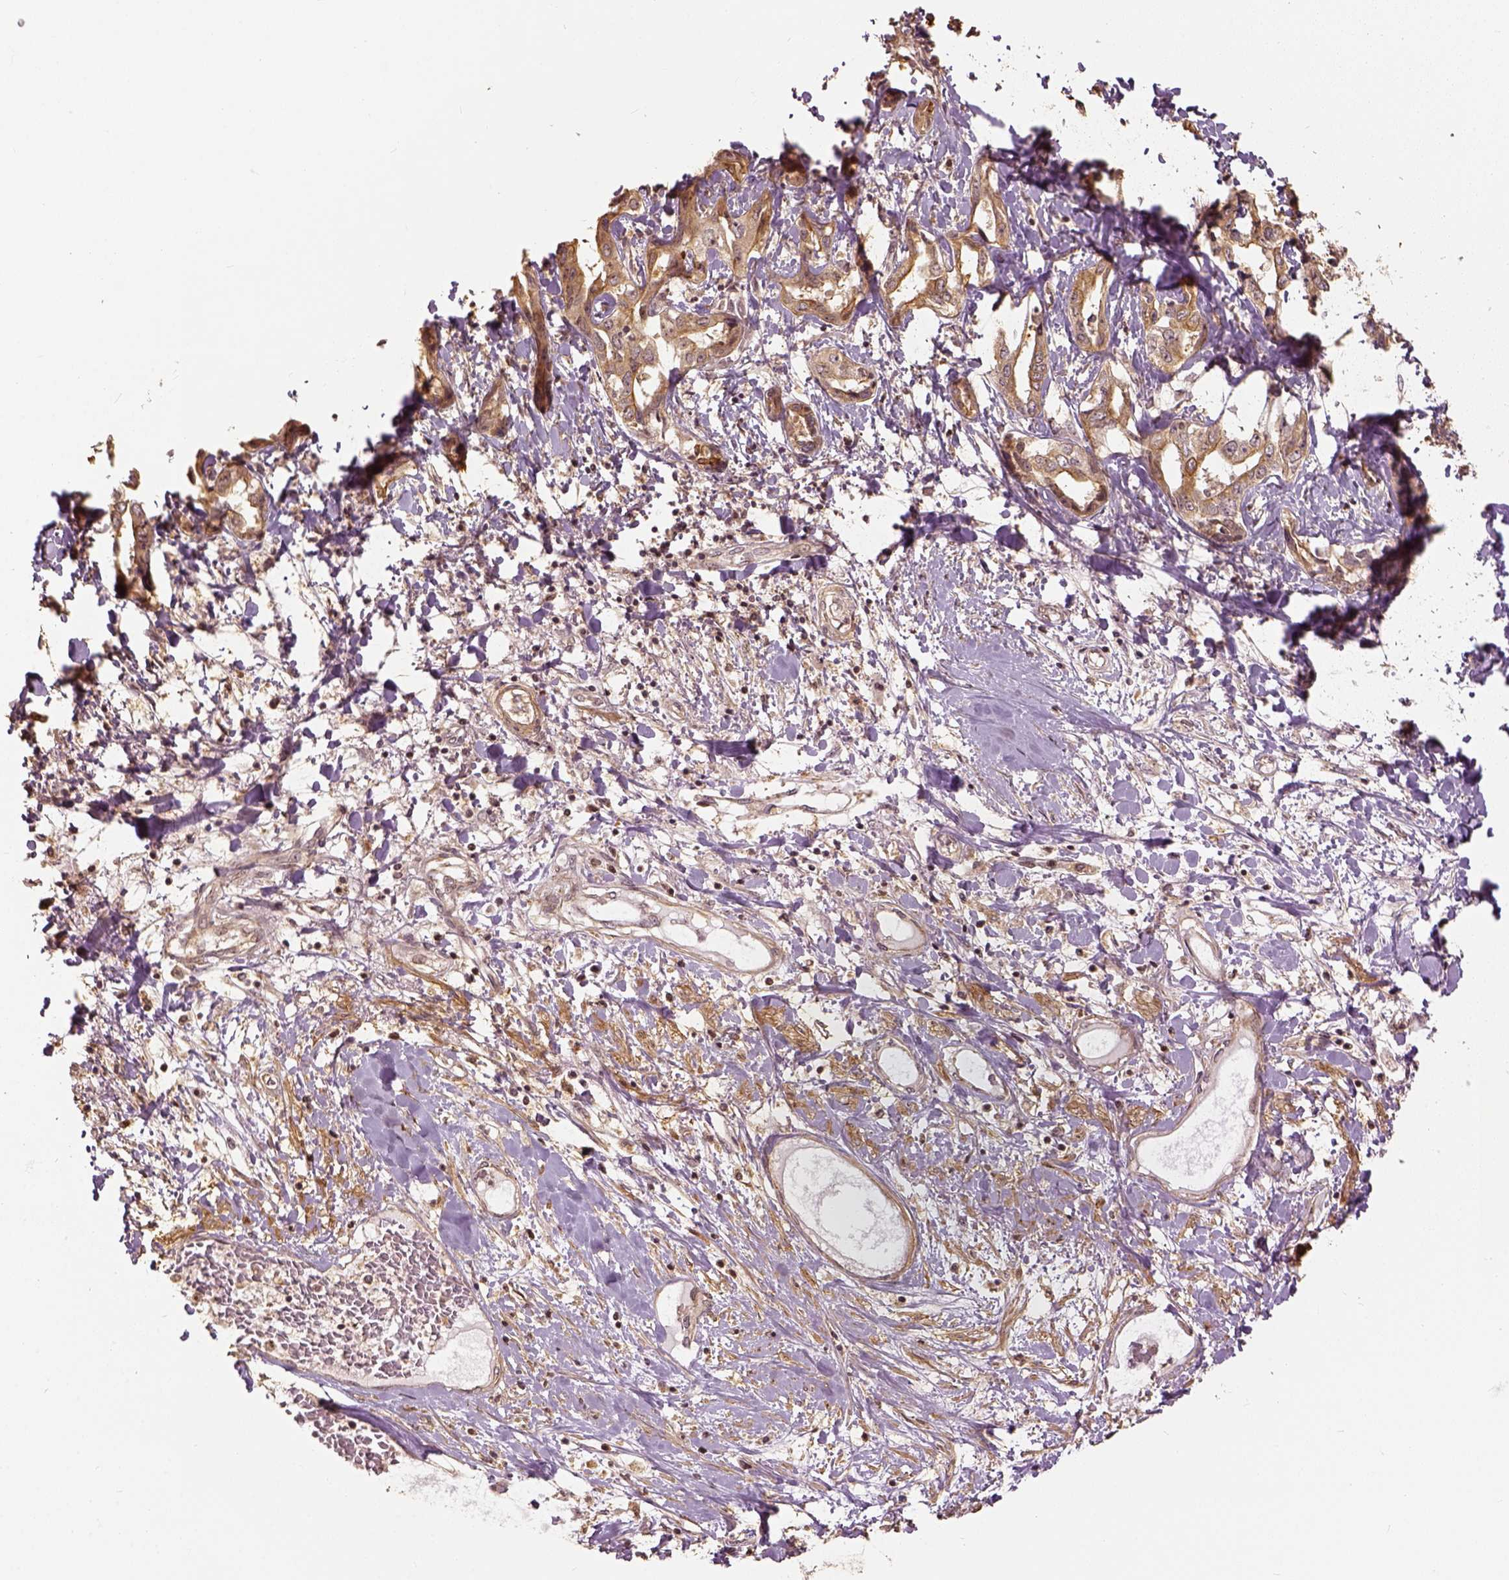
{"staining": {"intensity": "moderate", "quantity": ">75%", "location": "cytoplasmic/membranous"}, "tissue": "liver cancer", "cell_type": "Tumor cells", "image_type": "cancer", "snomed": [{"axis": "morphology", "description": "Cholangiocarcinoma"}, {"axis": "topography", "description": "Liver"}], "caption": "Protein staining by immunohistochemistry shows moderate cytoplasmic/membranous expression in approximately >75% of tumor cells in liver cancer (cholangiocarcinoma).", "gene": "VEGFA", "patient": {"sex": "male", "age": 59}}